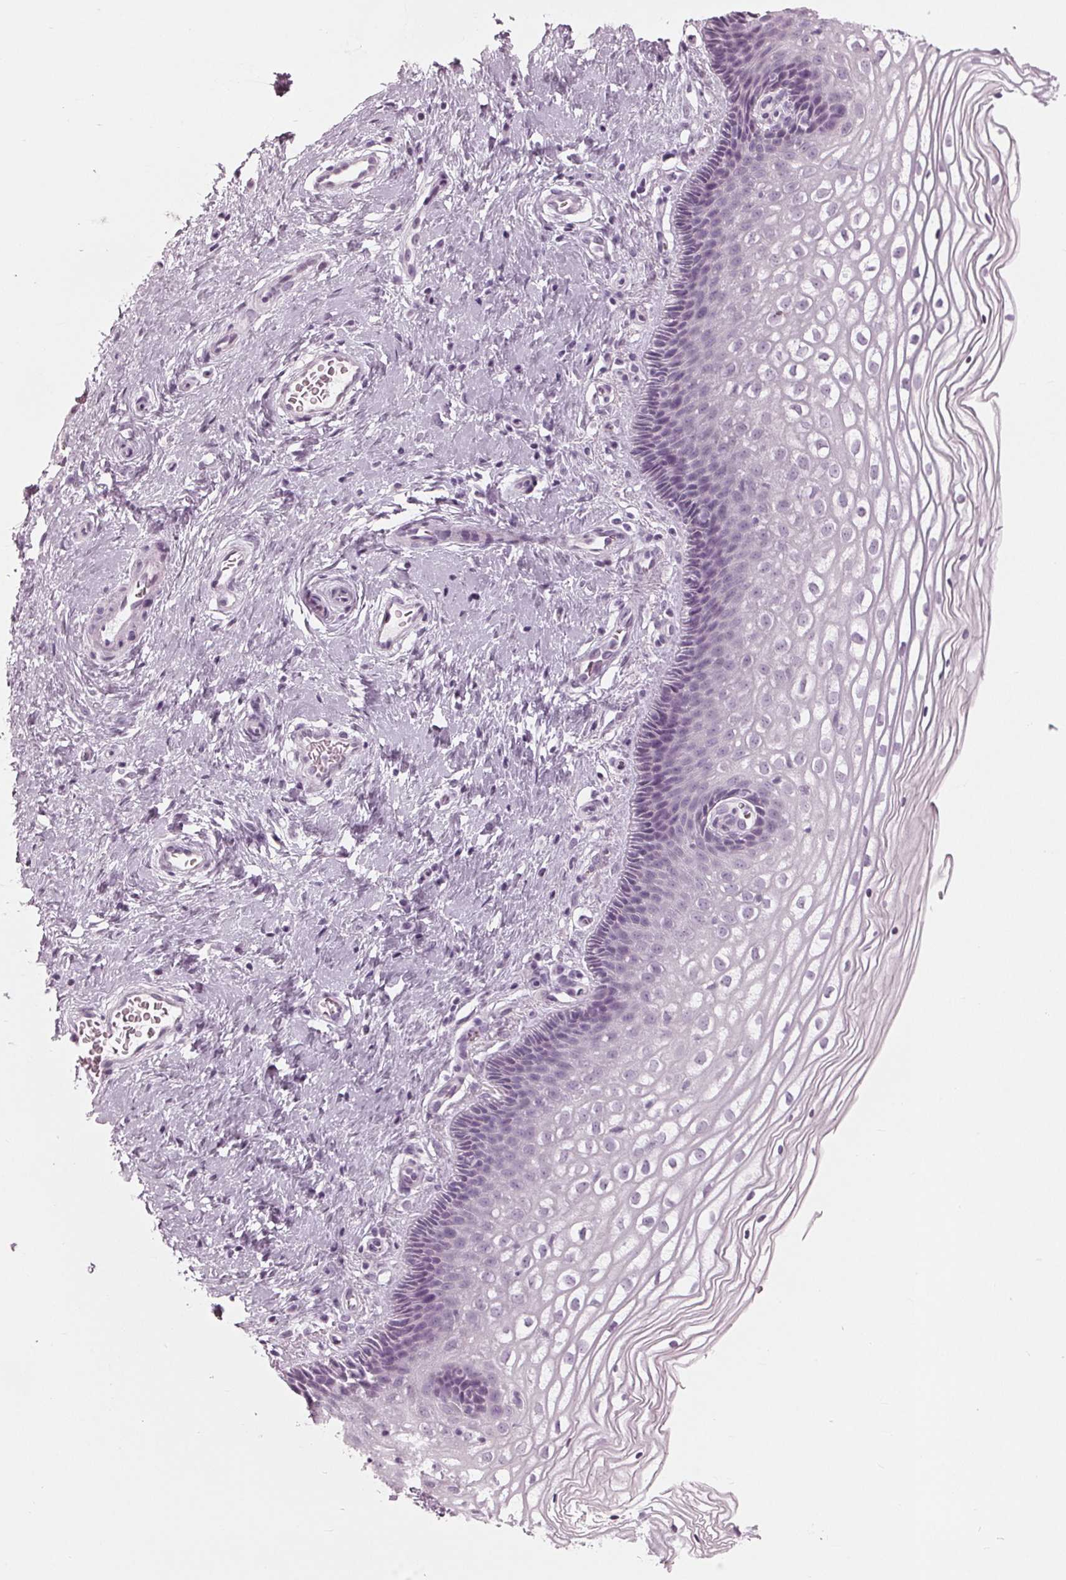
{"staining": {"intensity": "negative", "quantity": "none", "location": "none"}, "tissue": "cervix", "cell_type": "Glandular cells", "image_type": "normal", "snomed": [{"axis": "morphology", "description": "Normal tissue, NOS"}, {"axis": "topography", "description": "Cervix"}], "caption": "The image exhibits no staining of glandular cells in benign cervix.", "gene": "KRT28", "patient": {"sex": "female", "age": 34}}